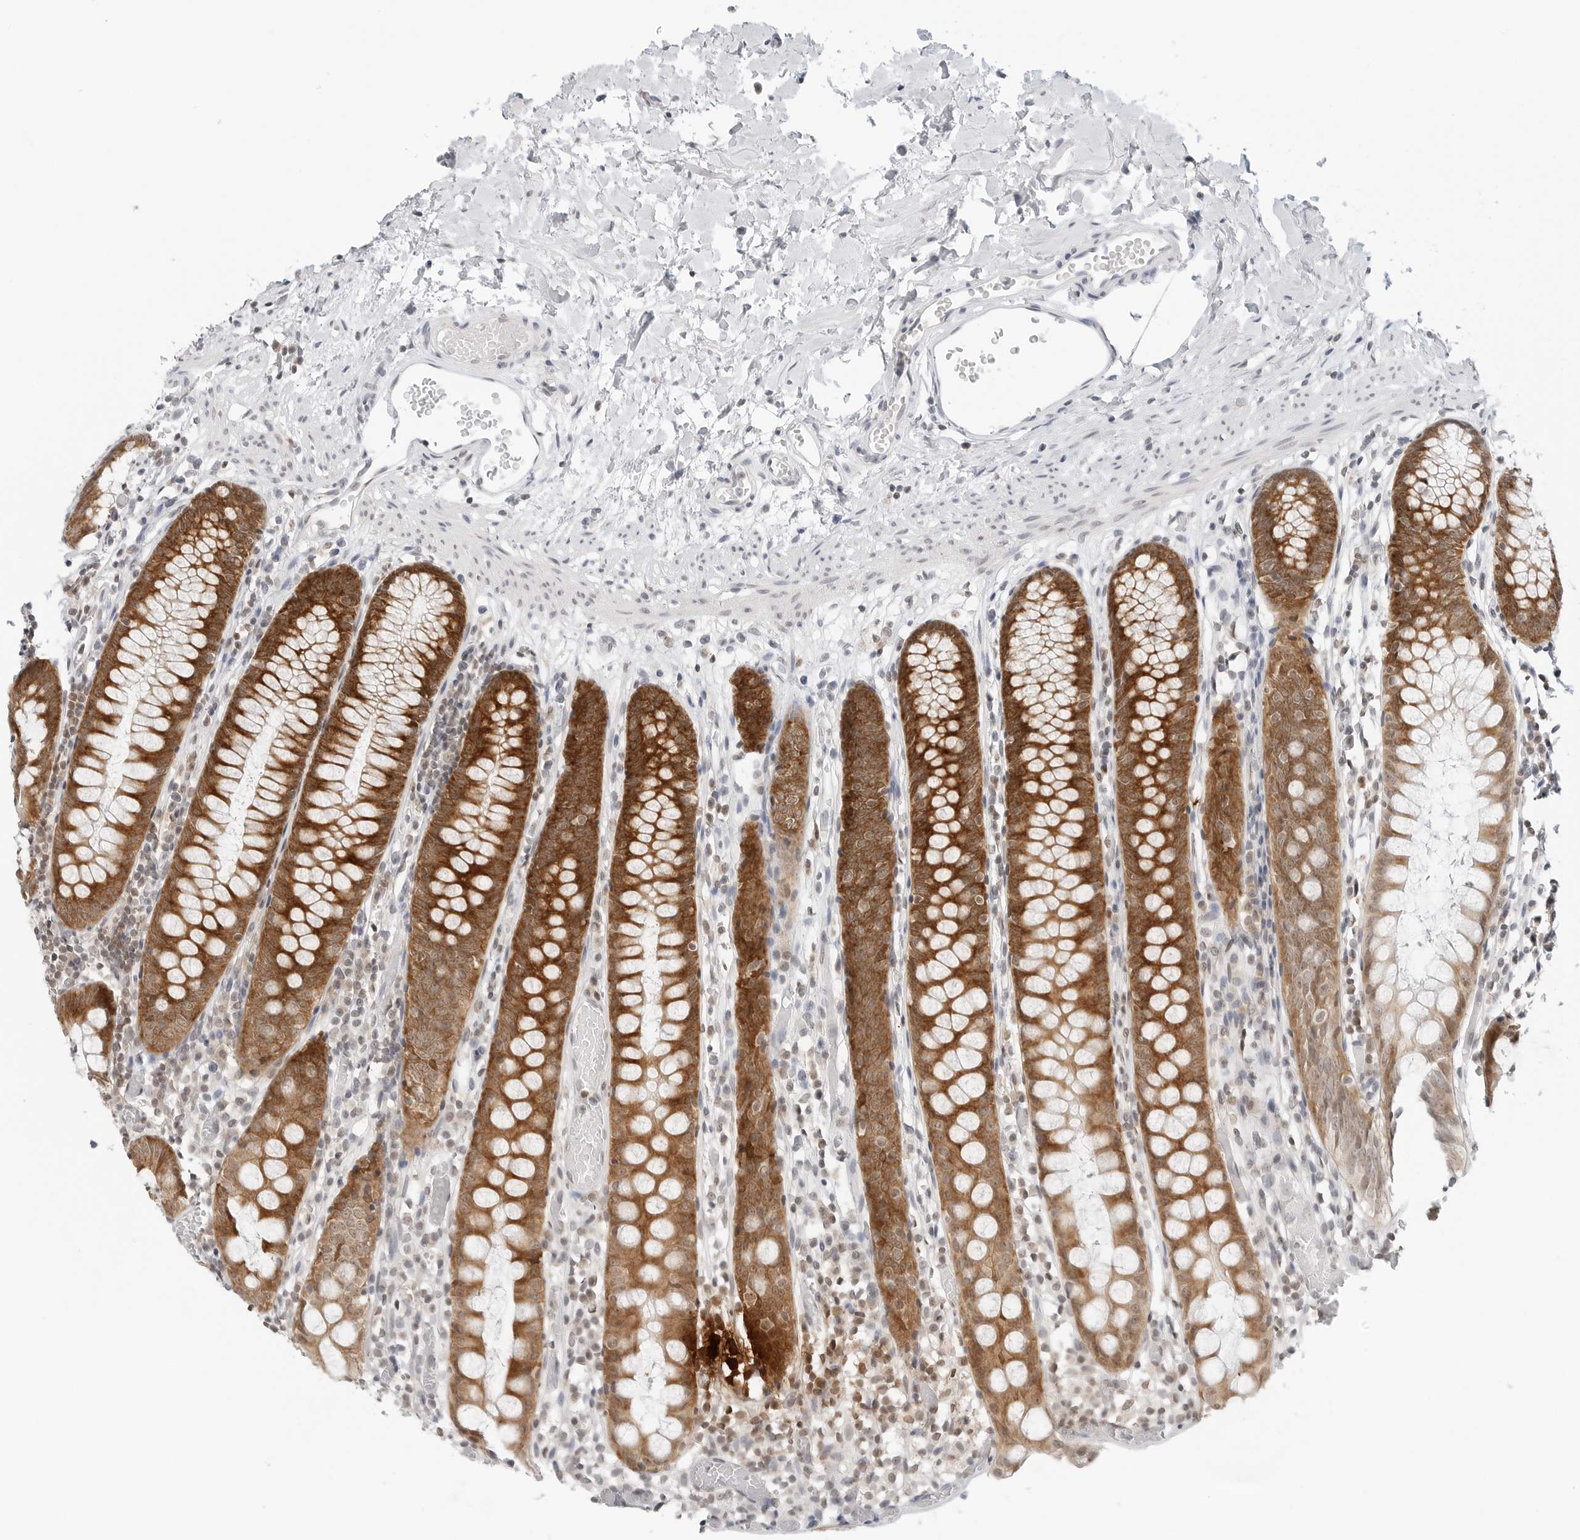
{"staining": {"intensity": "negative", "quantity": "none", "location": "none"}, "tissue": "colon", "cell_type": "Endothelial cells", "image_type": "normal", "snomed": [{"axis": "morphology", "description": "Normal tissue, NOS"}, {"axis": "topography", "description": "Colon"}], "caption": "Immunohistochemistry of benign colon displays no positivity in endothelial cells.", "gene": "METAP1", "patient": {"sex": "male", "age": 14}}